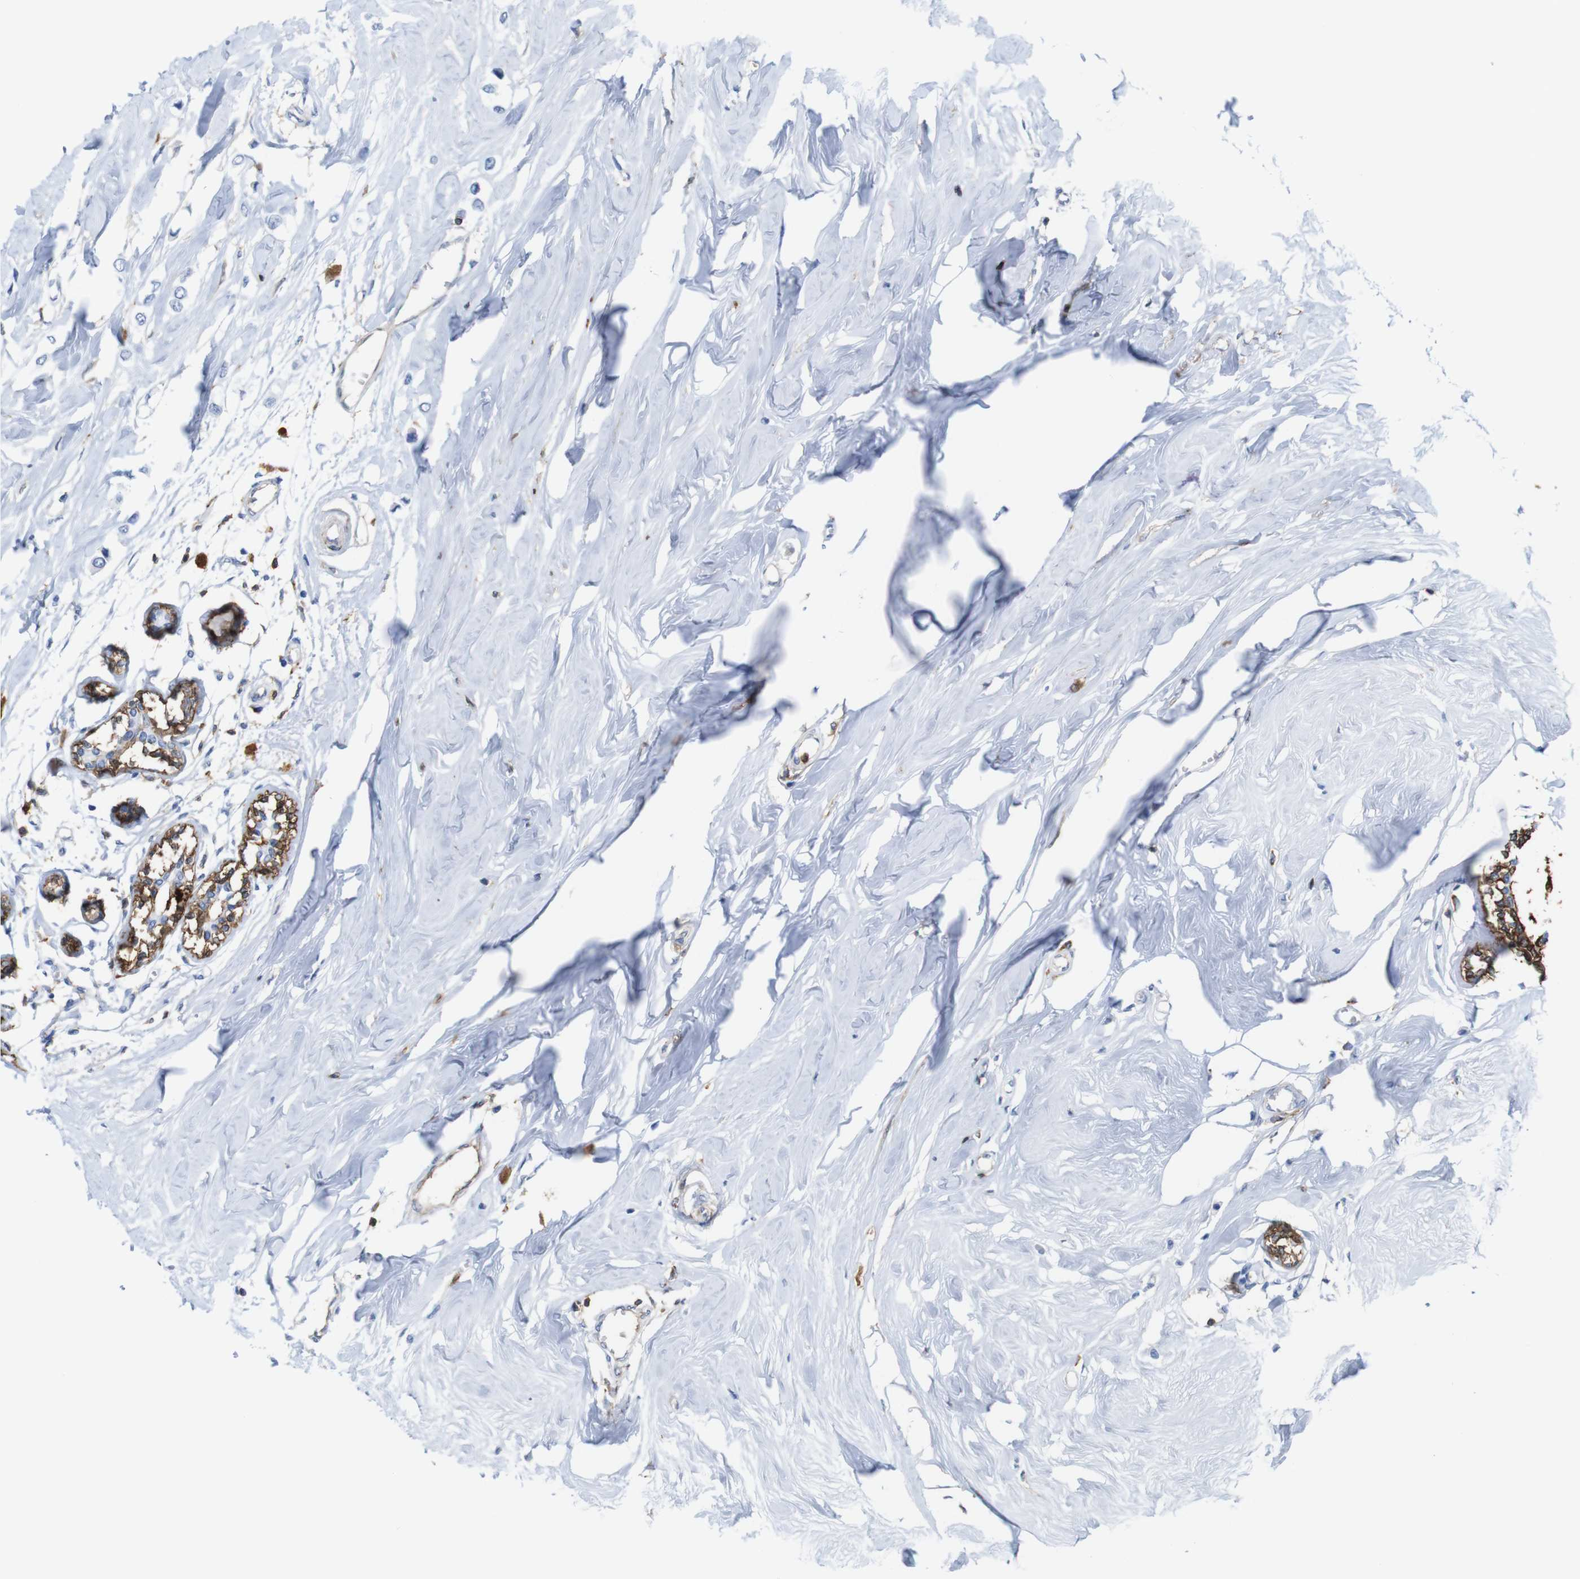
{"staining": {"intensity": "negative", "quantity": "none", "location": "none"}, "tissue": "breast cancer", "cell_type": "Tumor cells", "image_type": "cancer", "snomed": [{"axis": "morphology", "description": "Lobular carcinoma"}, {"axis": "topography", "description": "Breast"}], "caption": "Breast lobular carcinoma was stained to show a protein in brown. There is no significant positivity in tumor cells.", "gene": "ANXA1", "patient": {"sex": "female", "age": 51}}